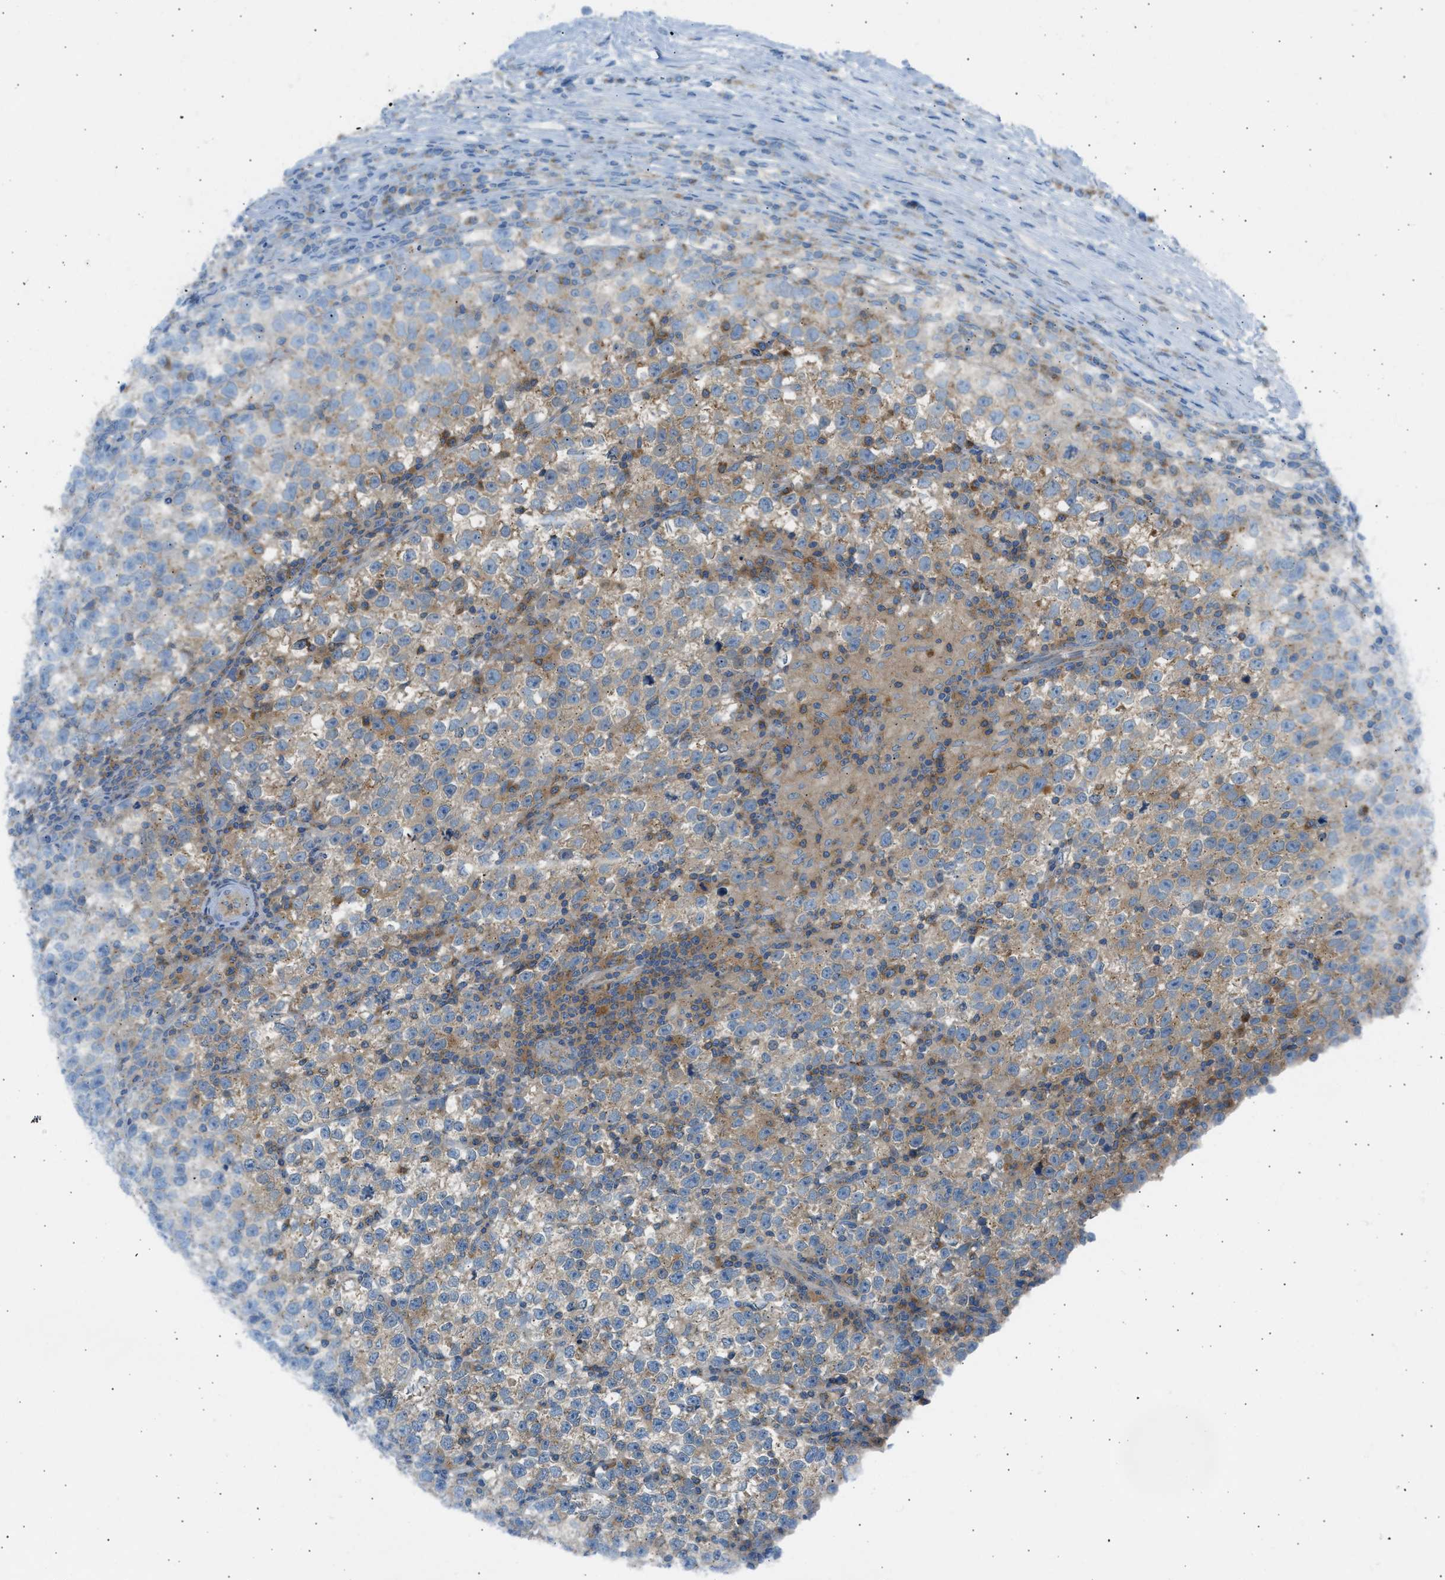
{"staining": {"intensity": "weak", "quantity": ">75%", "location": "cytoplasmic/membranous"}, "tissue": "testis cancer", "cell_type": "Tumor cells", "image_type": "cancer", "snomed": [{"axis": "morphology", "description": "Normal tissue, NOS"}, {"axis": "morphology", "description": "Seminoma, NOS"}, {"axis": "topography", "description": "Testis"}], "caption": "Approximately >75% of tumor cells in human seminoma (testis) reveal weak cytoplasmic/membranous protein expression as visualized by brown immunohistochemical staining.", "gene": "TRIM50", "patient": {"sex": "male", "age": 43}}